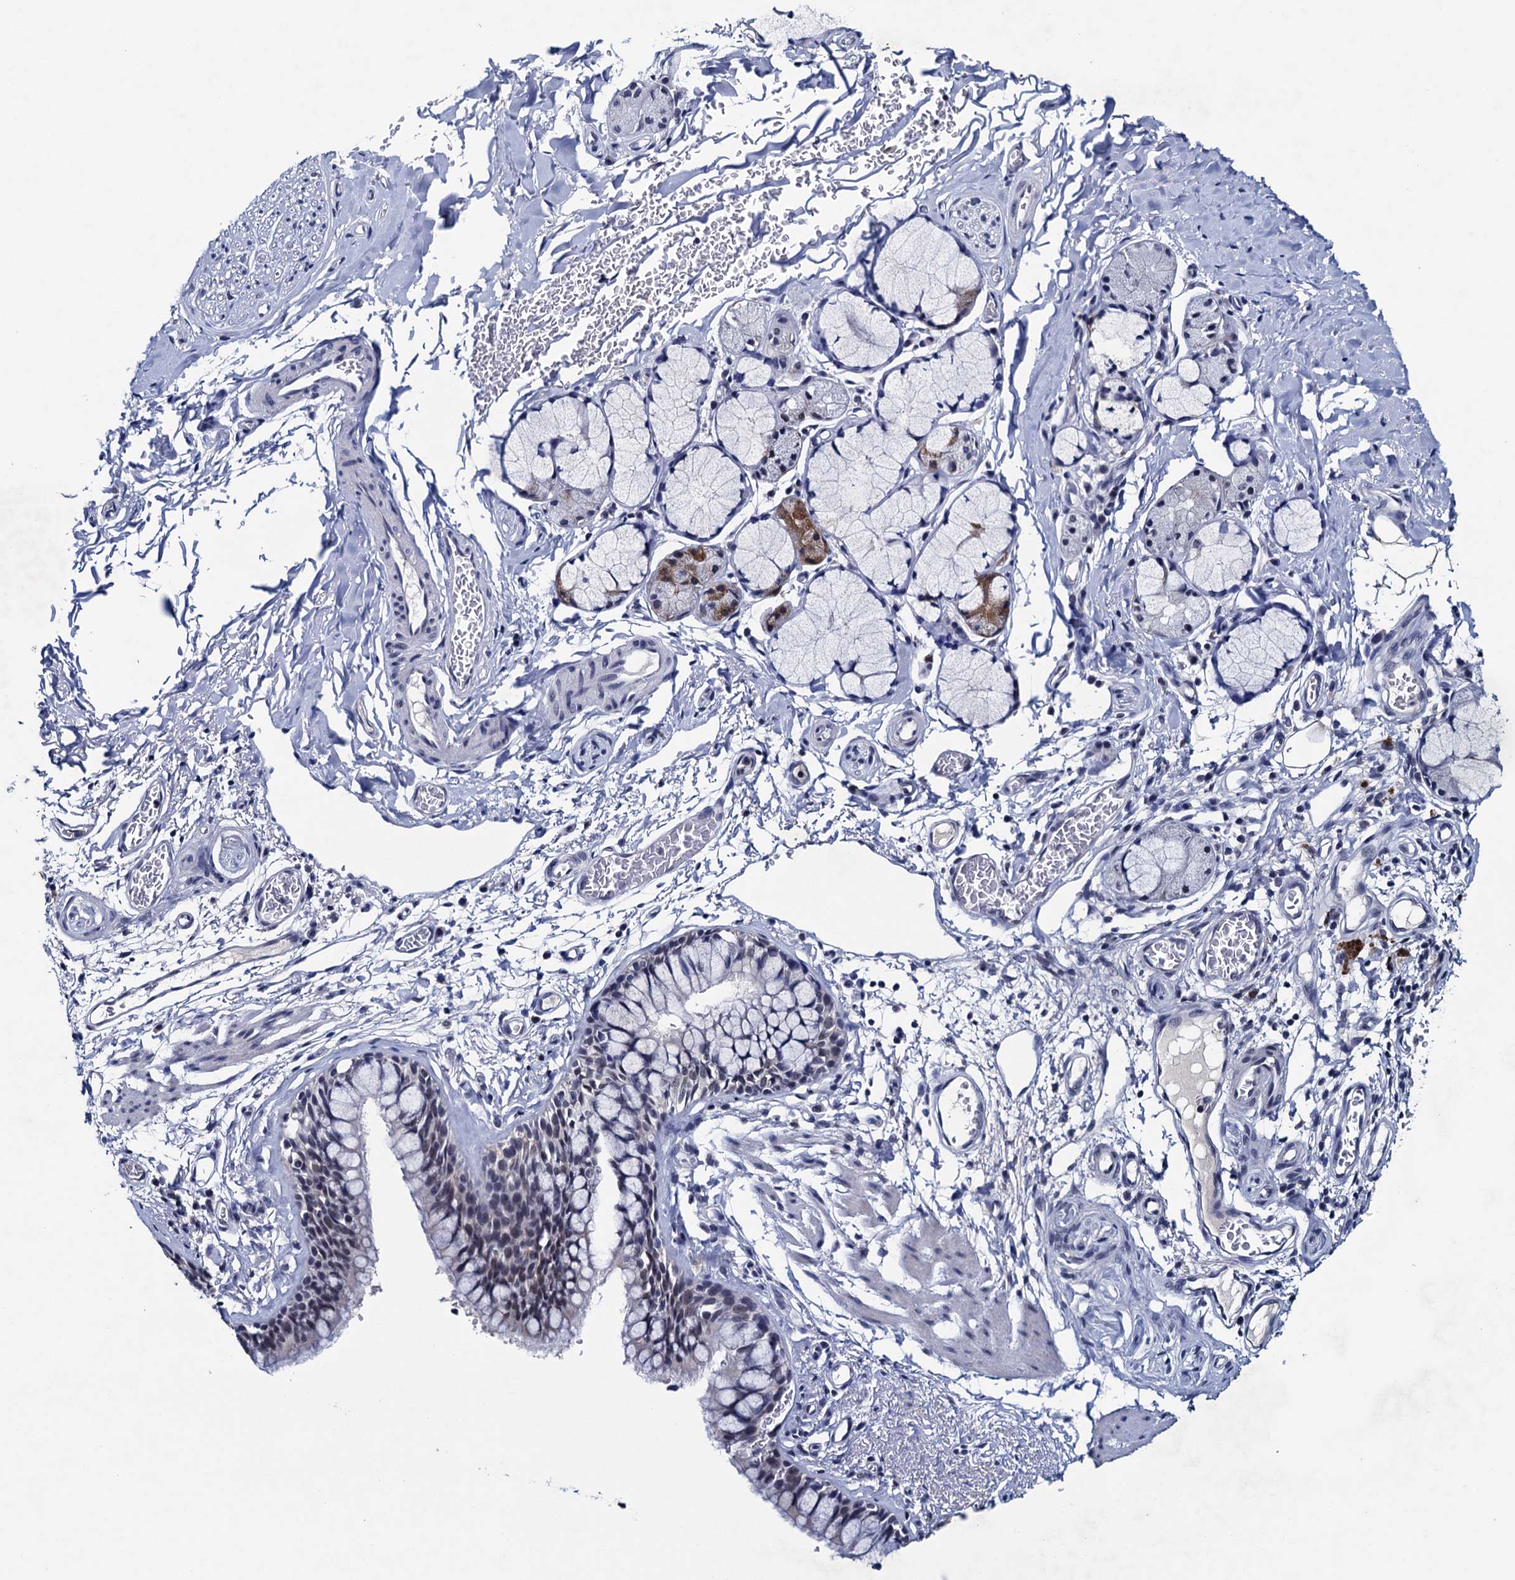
{"staining": {"intensity": "weak", "quantity": "25%-75%", "location": "nuclear"}, "tissue": "bronchus", "cell_type": "Respiratory epithelial cells", "image_type": "normal", "snomed": [{"axis": "morphology", "description": "Normal tissue, NOS"}, {"axis": "topography", "description": "Cartilage tissue"}, {"axis": "topography", "description": "Bronchus"}], "caption": "Immunohistochemistry (IHC) (DAB (3,3'-diaminobenzidine)) staining of unremarkable bronchus shows weak nuclear protein expression in approximately 25%-75% of respiratory epithelial cells. Using DAB (brown) and hematoxylin (blue) stains, captured at high magnification using brightfield microscopy.", "gene": "FNBP4", "patient": {"sex": "female", "age": 36}}